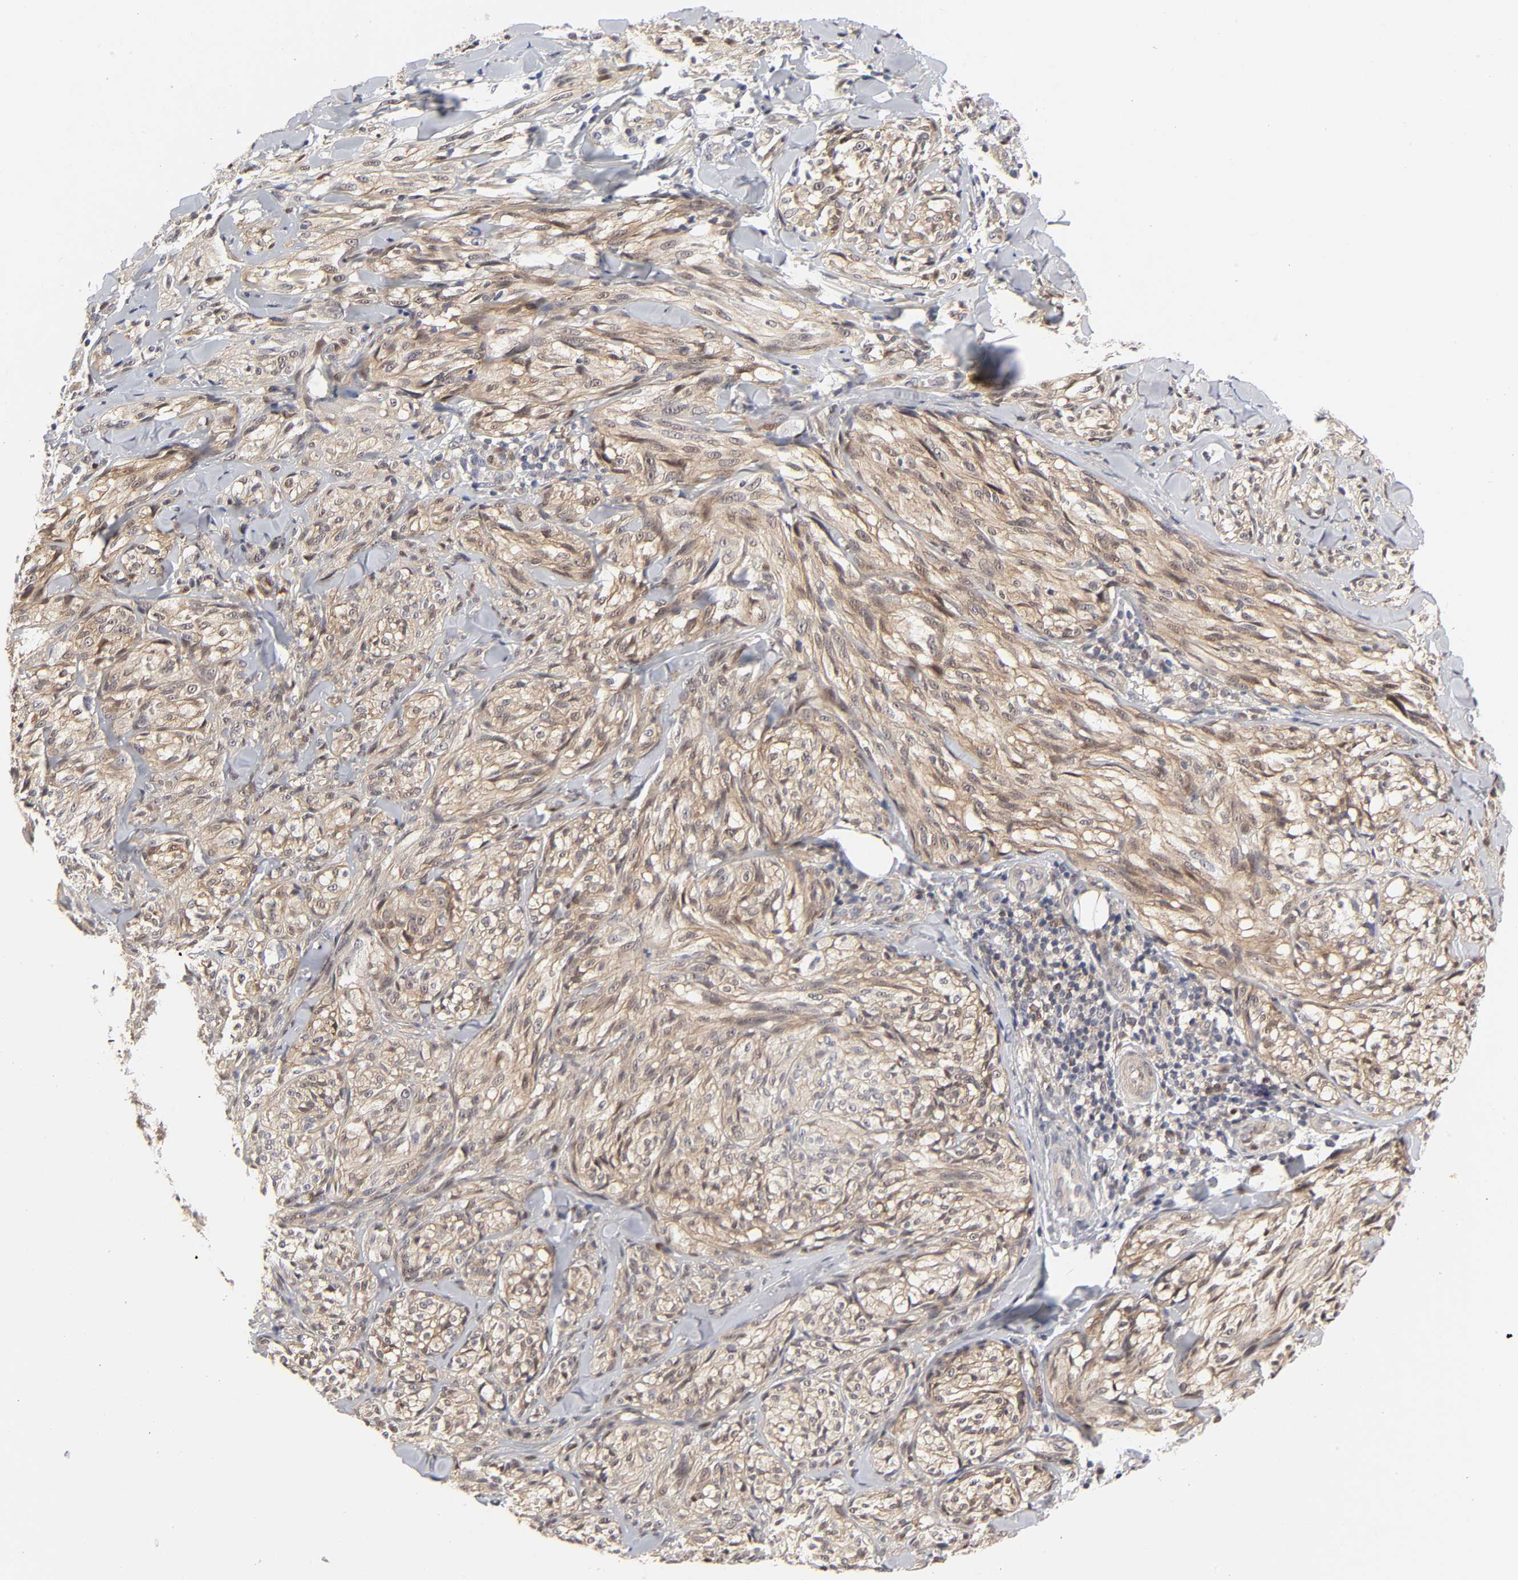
{"staining": {"intensity": "moderate", "quantity": ">75%", "location": "cytoplasmic/membranous"}, "tissue": "melanoma", "cell_type": "Tumor cells", "image_type": "cancer", "snomed": [{"axis": "morphology", "description": "Malignant melanoma, Metastatic site"}, {"axis": "topography", "description": "Skin"}], "caption": "The immunohistochemical stain shows moderate cytoplasmic/membranous staining in tumor cells of malignant melanoma (metastatic site) tissue.", "gene": "PTEN", "patient": {"sex": "female", "age": 66}}